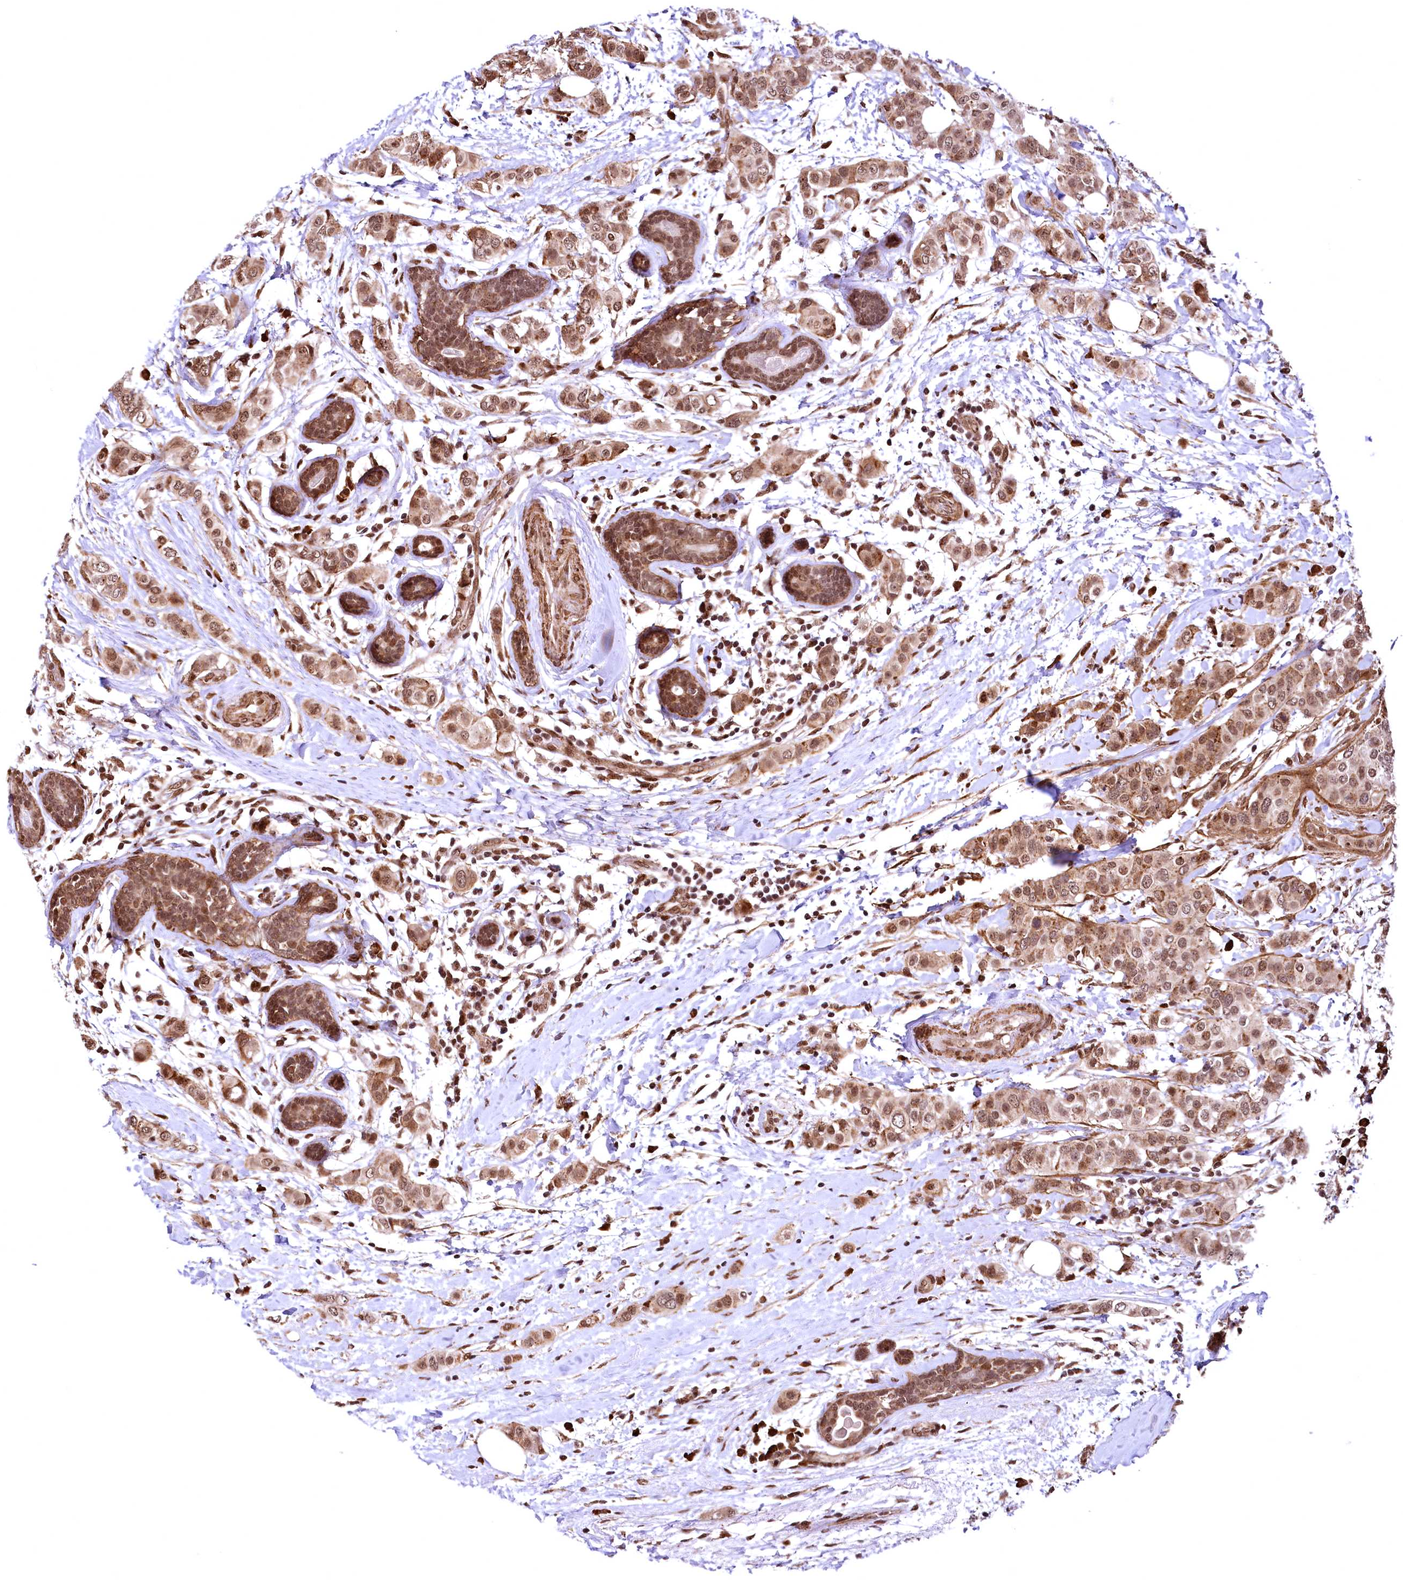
{"staining": {"intensity": "strong", "quantity": ">75%", "location": "cytoplasmic/membranous,nuclear"}, "tissue": "breast cancer", "cell_type": "Tumor cells", "image_type": "cancer", "snomed": [{"axis": "morphology", "description": "Lobular carcinoma"}, {"axis": "topography", "description": "Breast"}], "caption": "A brown stain shows strong cytoplasmic/membranous and nuclear staining of a protein in human breast cancer tumor cells. The protein is stained brown, and the nuclei are stained in blue (DAB (3,3'-diaminobenzidine) IHC with brightfield microscopy, high magnification).", "gene": "PDS5B", "patient": {"sex": "female", "age": 51}}